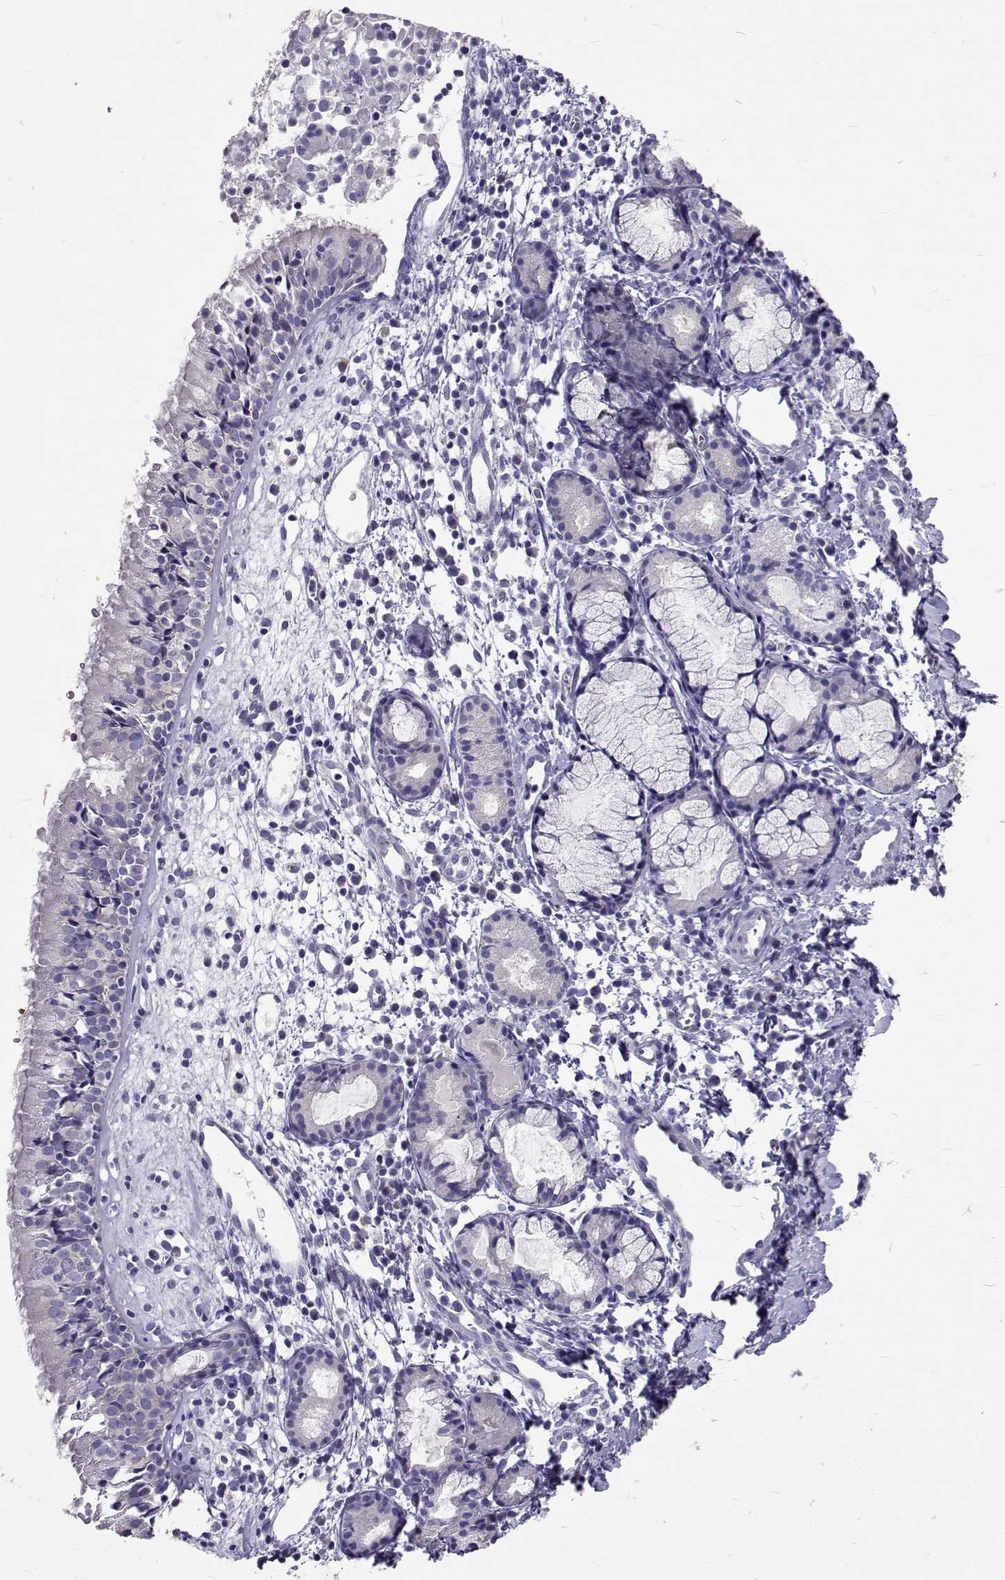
{"staining": {"intensity": "negative", "quantity": "none", "location": "none"}, "tissue": "nasopharynx", "cell_type": "Respiratory epithelial cells", "image_type": "normal", "snomed": [{"axis": "morphology", "description": "Normal tissue, NOS"}, {"axis": "topography", "description": "Nasopharynx"}], "caption": "An immunohistochemistry histopathology image of normal nasopharynx is shown. There is no staining in respiratory epithelial cells of nasopharynx.", "gene": "IGSF1", "patient": {"sex": "male", "age": 9}}